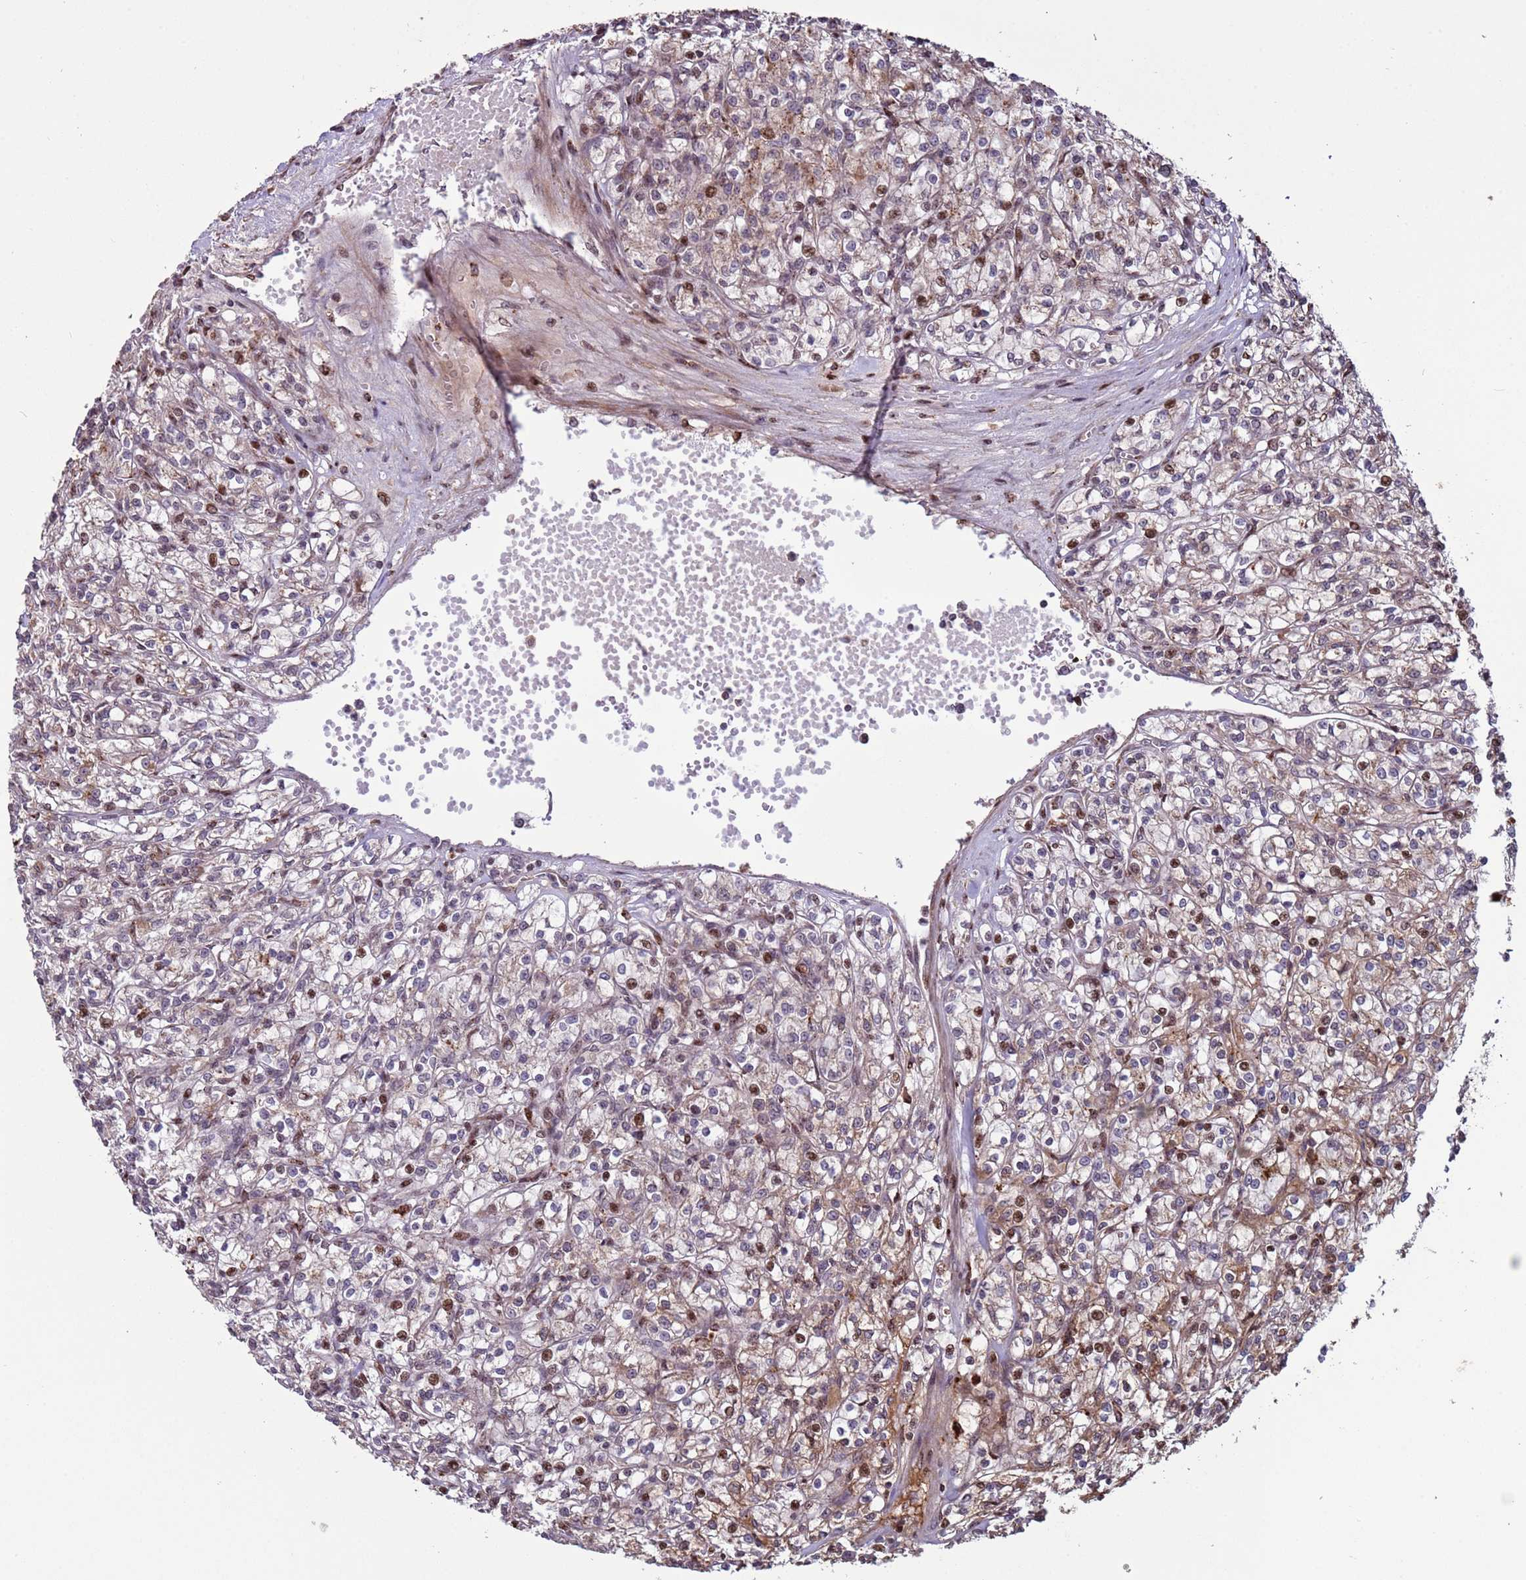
{"staining": {"intensity": "moderate", "quantity": "25%-75%", "location": "nuclear"}, "tissue": "renal cancer", "cell_type": "Tumor cells", "image_type": "cancer", "snomed": [{"axis": "morphology", "description": "Adenocarcinoma, NOS"}, {"axis": "topography", "description": "Kidney"}], "caption": "Protein staining of renal cancer (adenocarcinoma) tissue exhibits moderate nuclear expression in approximately 25%-75% of tumor cells.", "gene": "HGH1", "patient": {"sex": "female", "age": 59}}